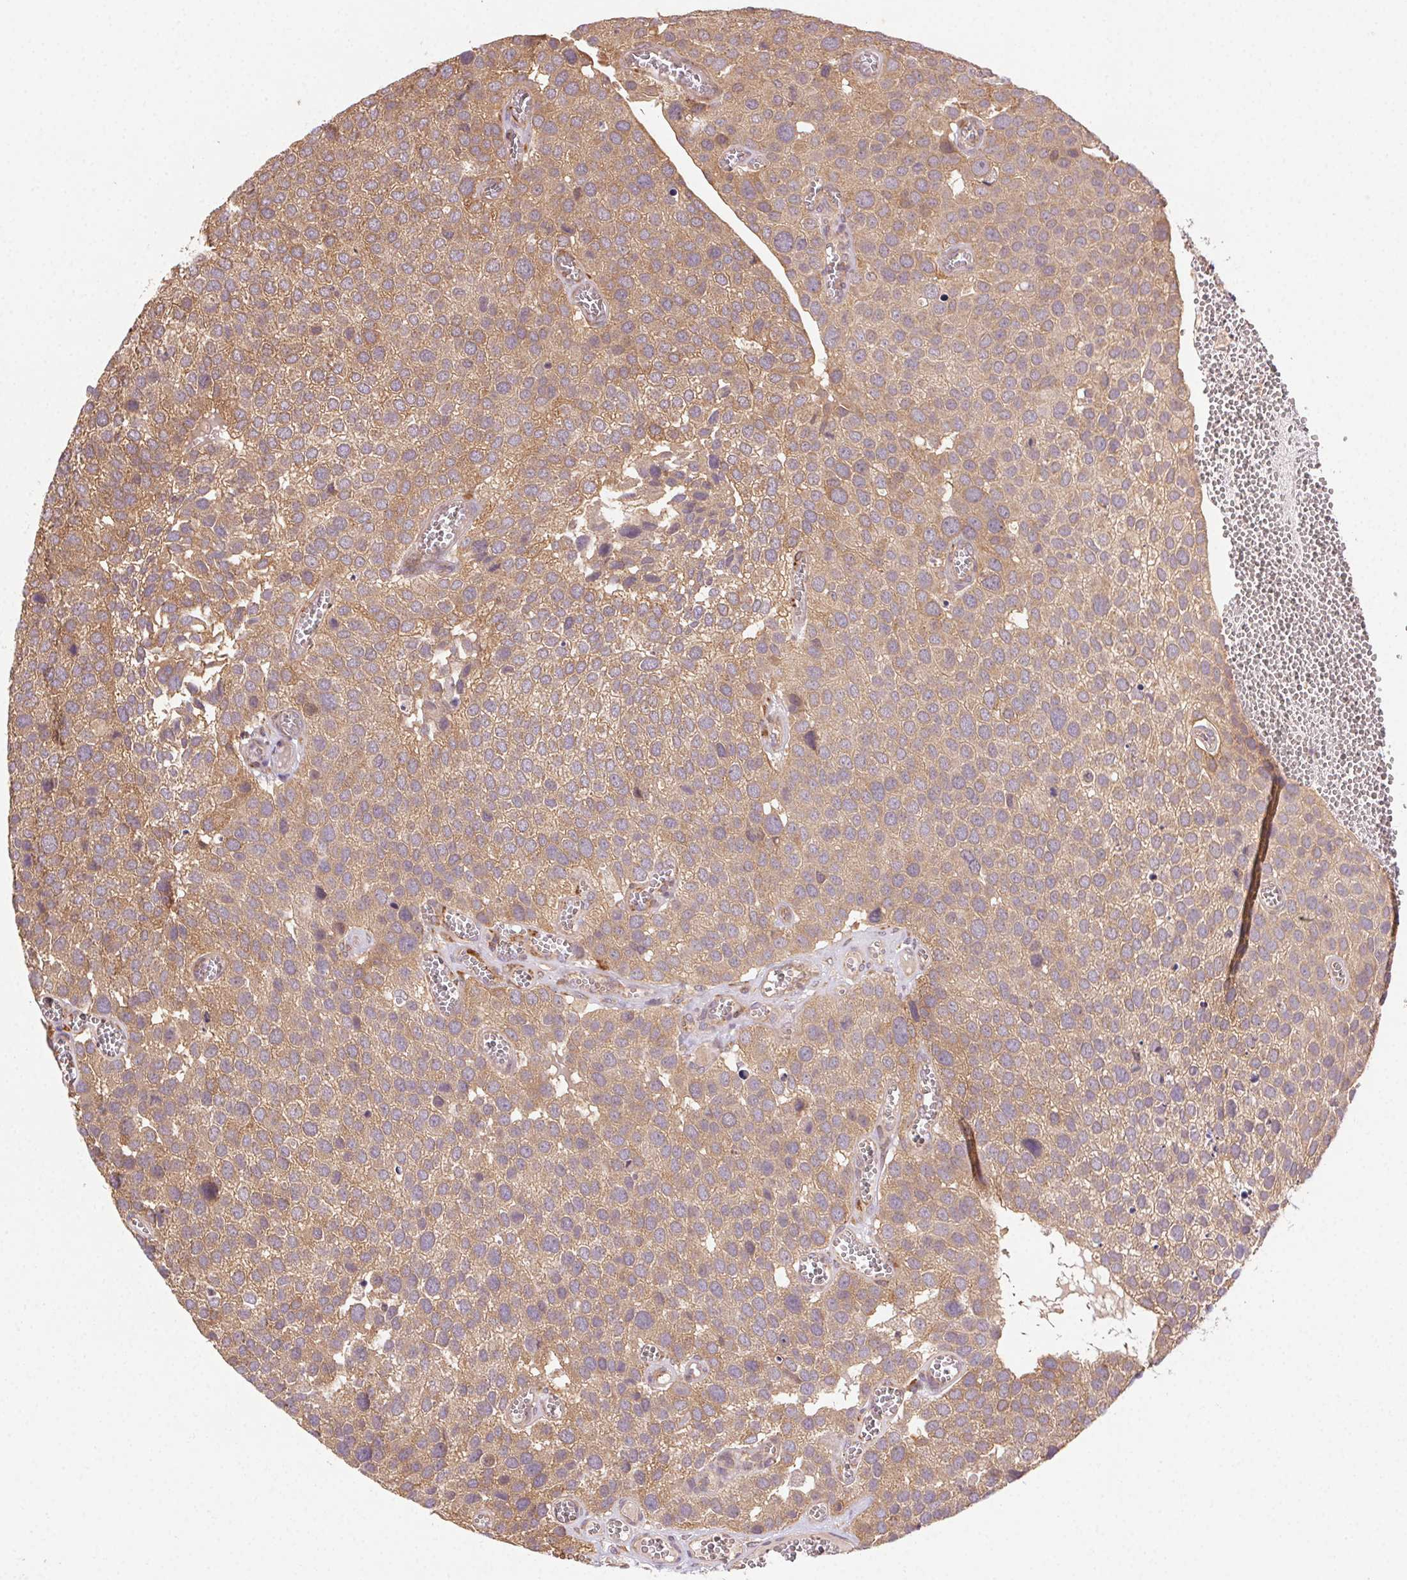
{"staining": {"intensity": "moderate", "quantity": ">75%", "location": "cytoplasmic/membranous"}, "tissue": "urothelial cancer", "cell_type": "Tumor cells", "image_type": "cancer", "snomed": [{"axis": "morphology", "description": "Urothelial carcinoma, Low grade"}, {"axis": "topography", "description": "Urinary bladder"}], "caption": "Immunohistochemistry (IHC) of urothelial cancer displays medium levels of moderate cytoplasmic/membranous positivity in about >75% of tumor cells. (IHC, brightfield microscopy, high magnification).", "gene": "KLHL15", "patient": {"sex": "female", "age": 69}}